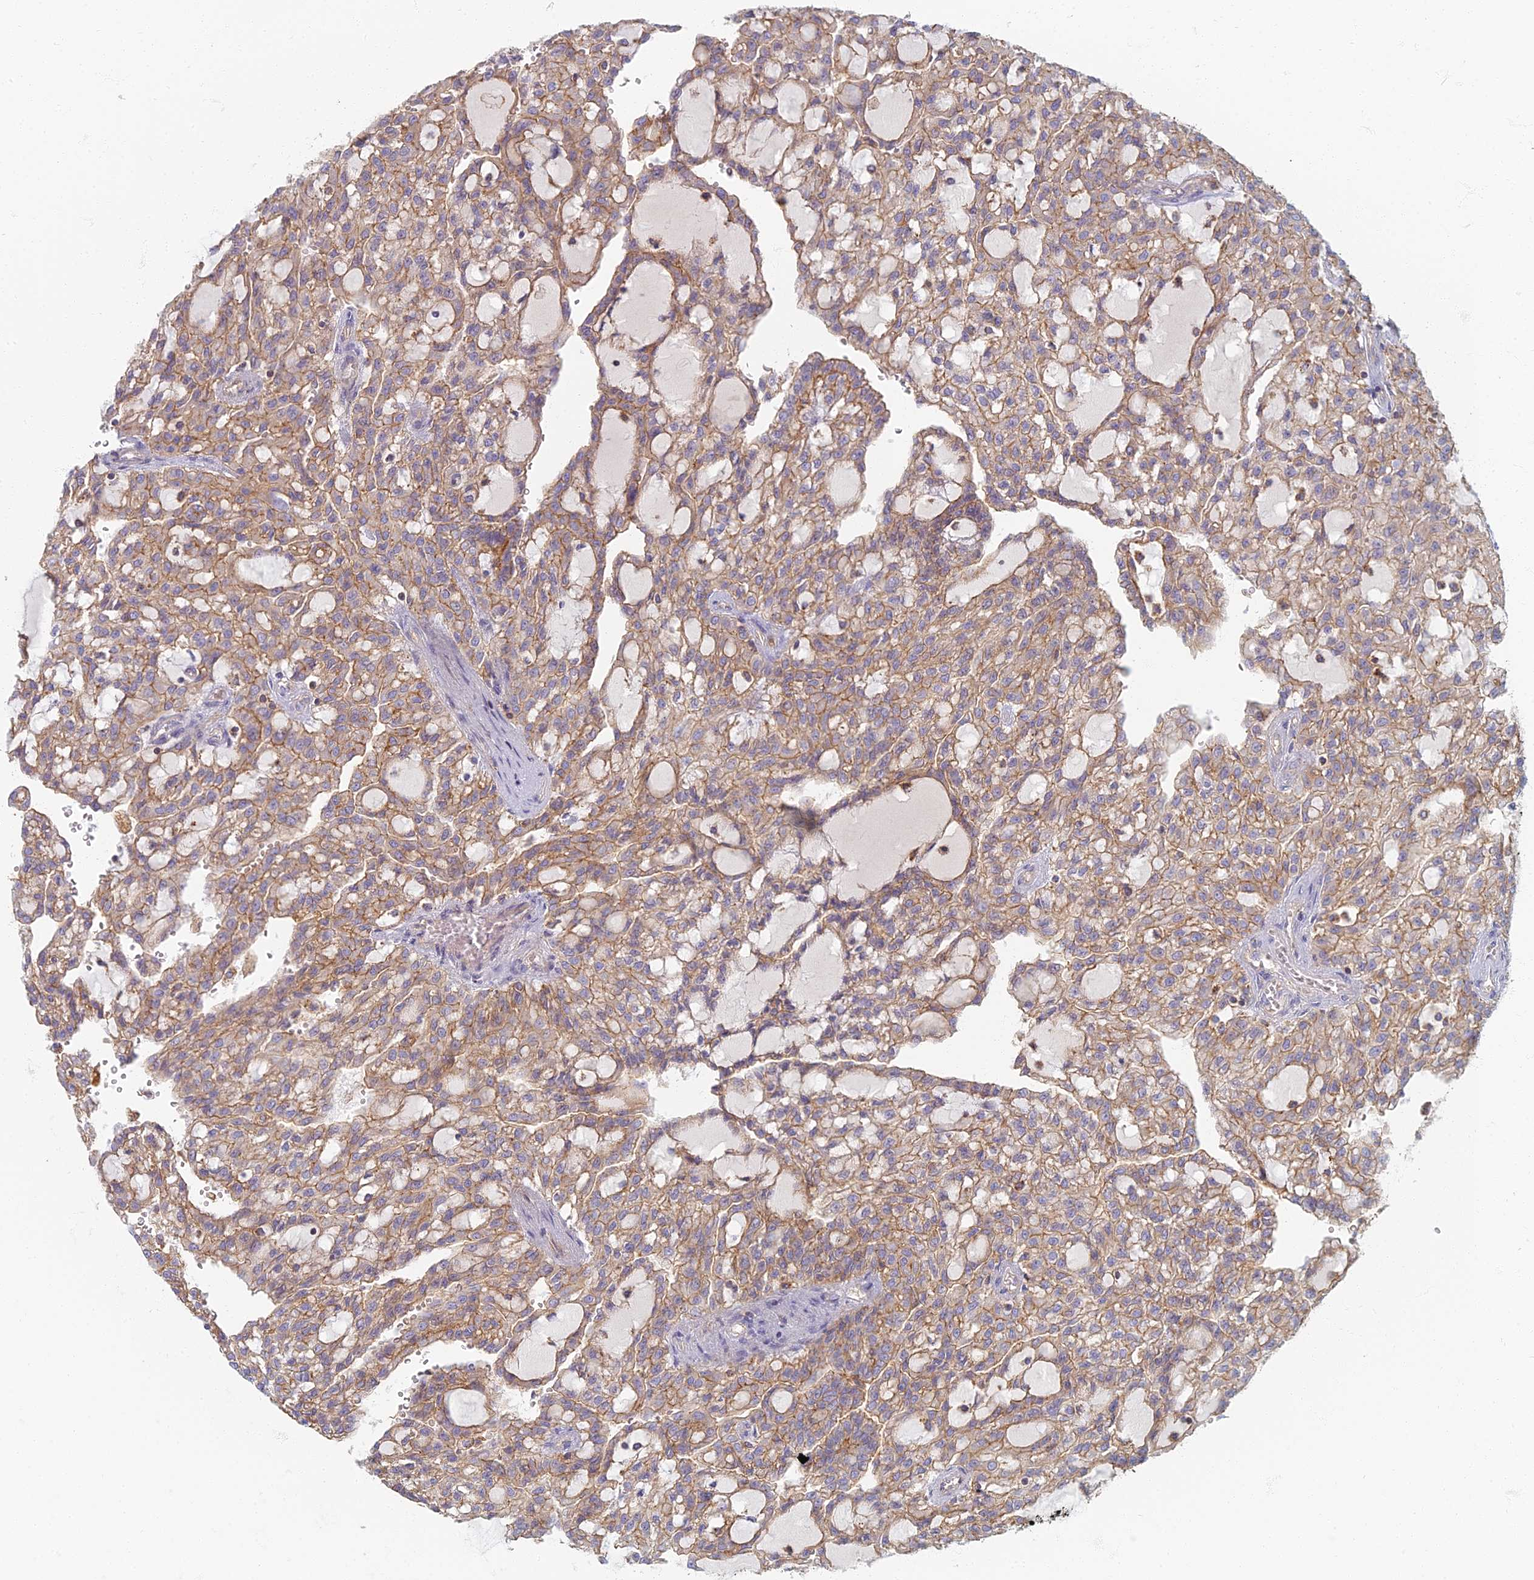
{"staining": {"intensity": "weak", "quantity": ">75%", "location": "cytoplasmic/membranous"}, "tissue": "renal cancer", "cell_type": "Tumor cells", "image_type": "cancer", "snomed": [{"axis": "morphology", "description": "Adenocarcinoma, NOS"}, {"axis": "topography", "description": "Kidney"}], "caption": "Protein expression analysis of renal cancer reveals weak cytoplasmic/membranous positivity in approximately >75% of tumor cells.", "gene": "CHMP4B", "patient": {"sex": "male", "age": 63}}